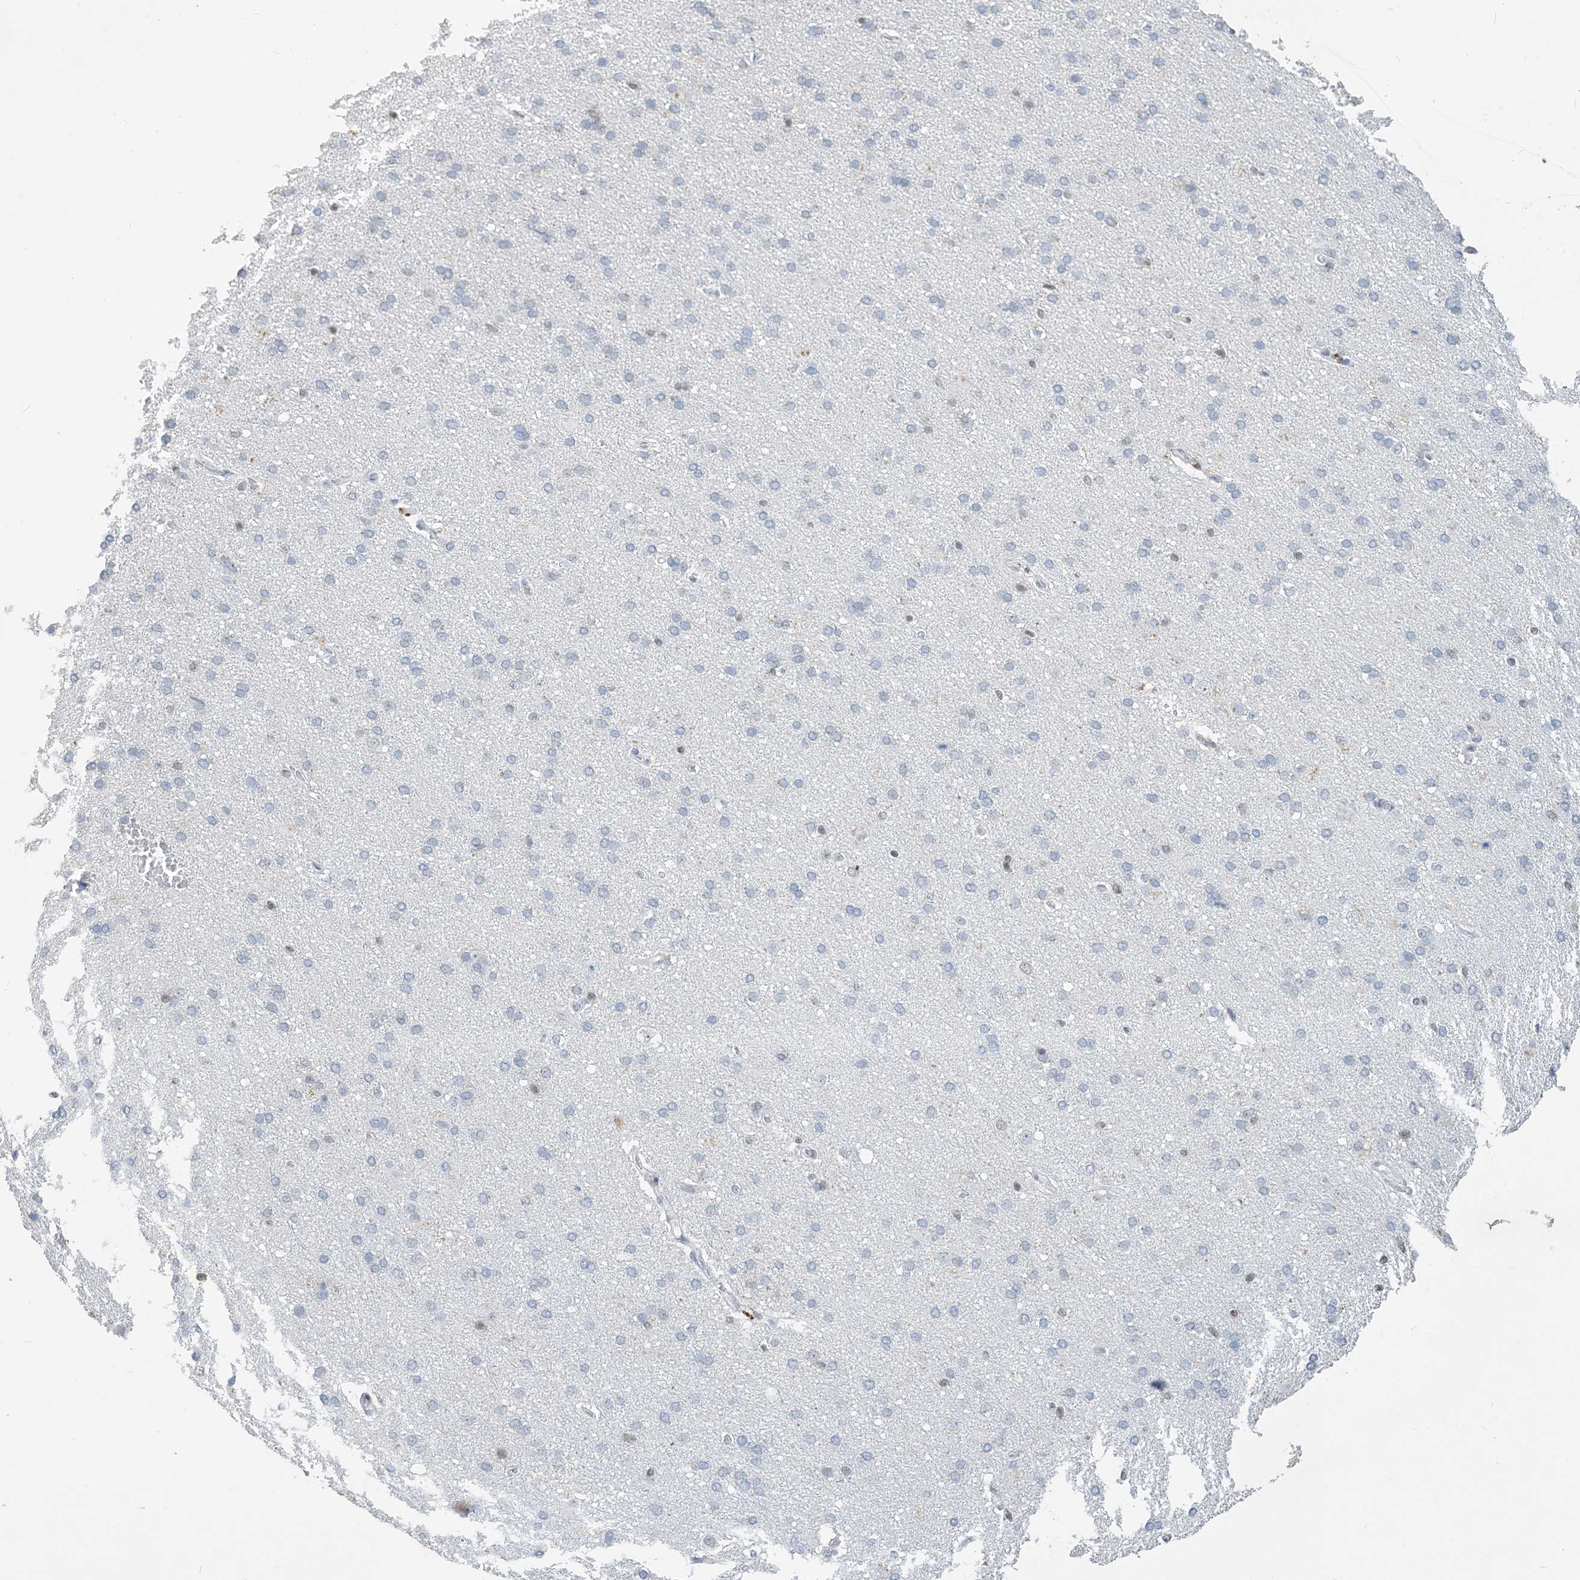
{"staining": {"intensity": "negative", "quantity": "none", "location": "none"}, "tissue": "cerebral cortex", "cell_type": "Endothelial cells", "image_type": "normal", "snomed": [{"axis": "morphology", "description": "Normal tissue, NOS"}, {"axis": "topography", "description": "Cerebral cortex"}], "caption": "Human cerebral cortex stained for a protein using IHC exhibits no staining in endothelial cells.", "gene": "SLC25A53", "patient": {"sex": "male", "age": 62}}